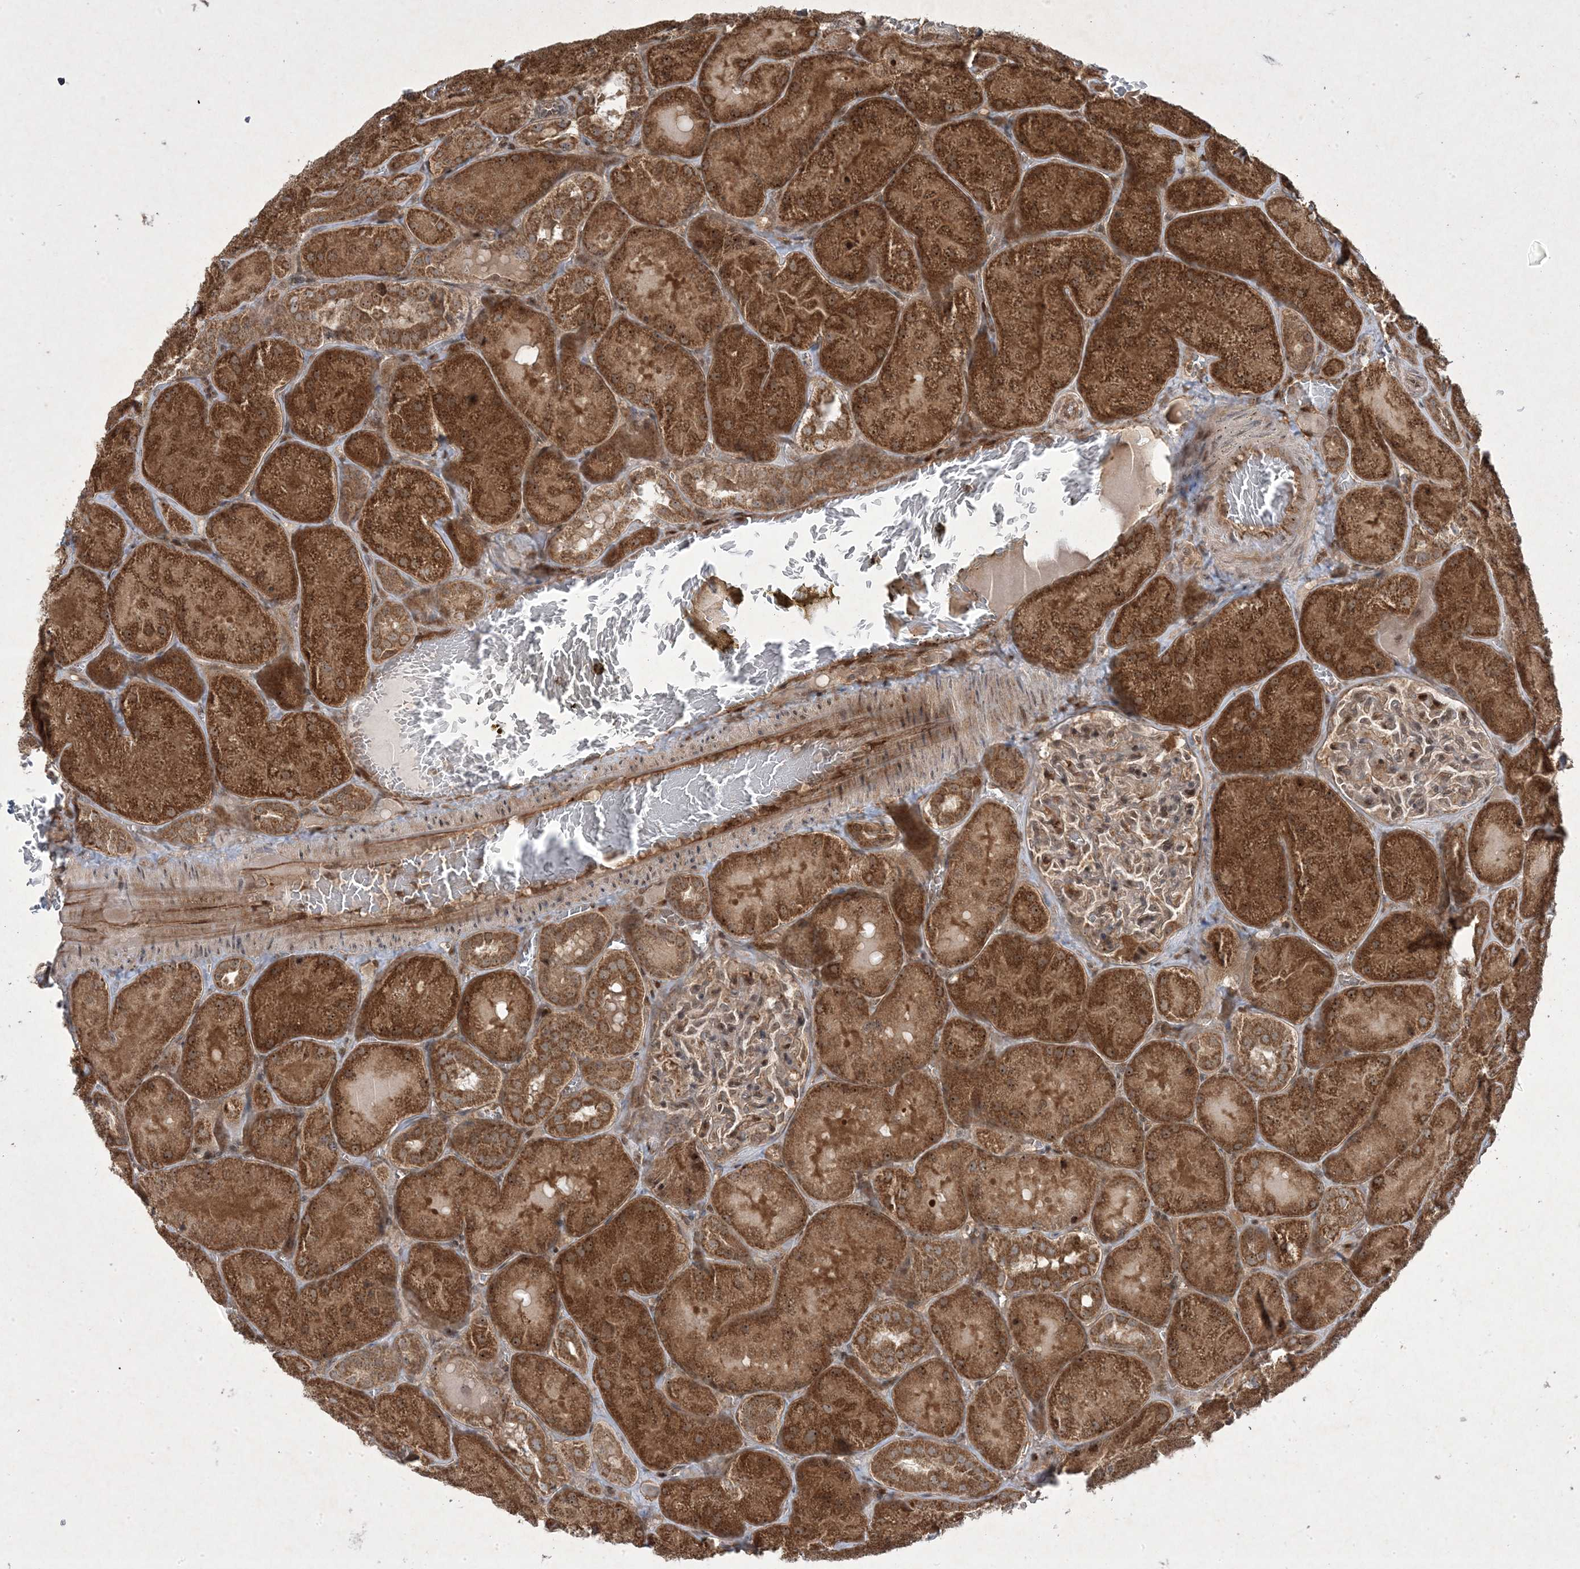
{"staining": {"intensity": "weak", "quantity": "<25%", "location": "cytoplasmic/membranous,nuclear"}, "tissue": "kidney", "cell_type": "Cells in glomeruli", "image_type": "normal", "snomed": [{"axis": "morphology", "description": "Normal tissue, NOS"}, {"axis": "topography", "description": "Kidney"}], "caption": "Immunohistochemistry of unremarkable kidney demonstrates no staining in cells in glomeruli.", "gene": "PLEKHM2", "patient": {"sex": "male", "age": 28}}